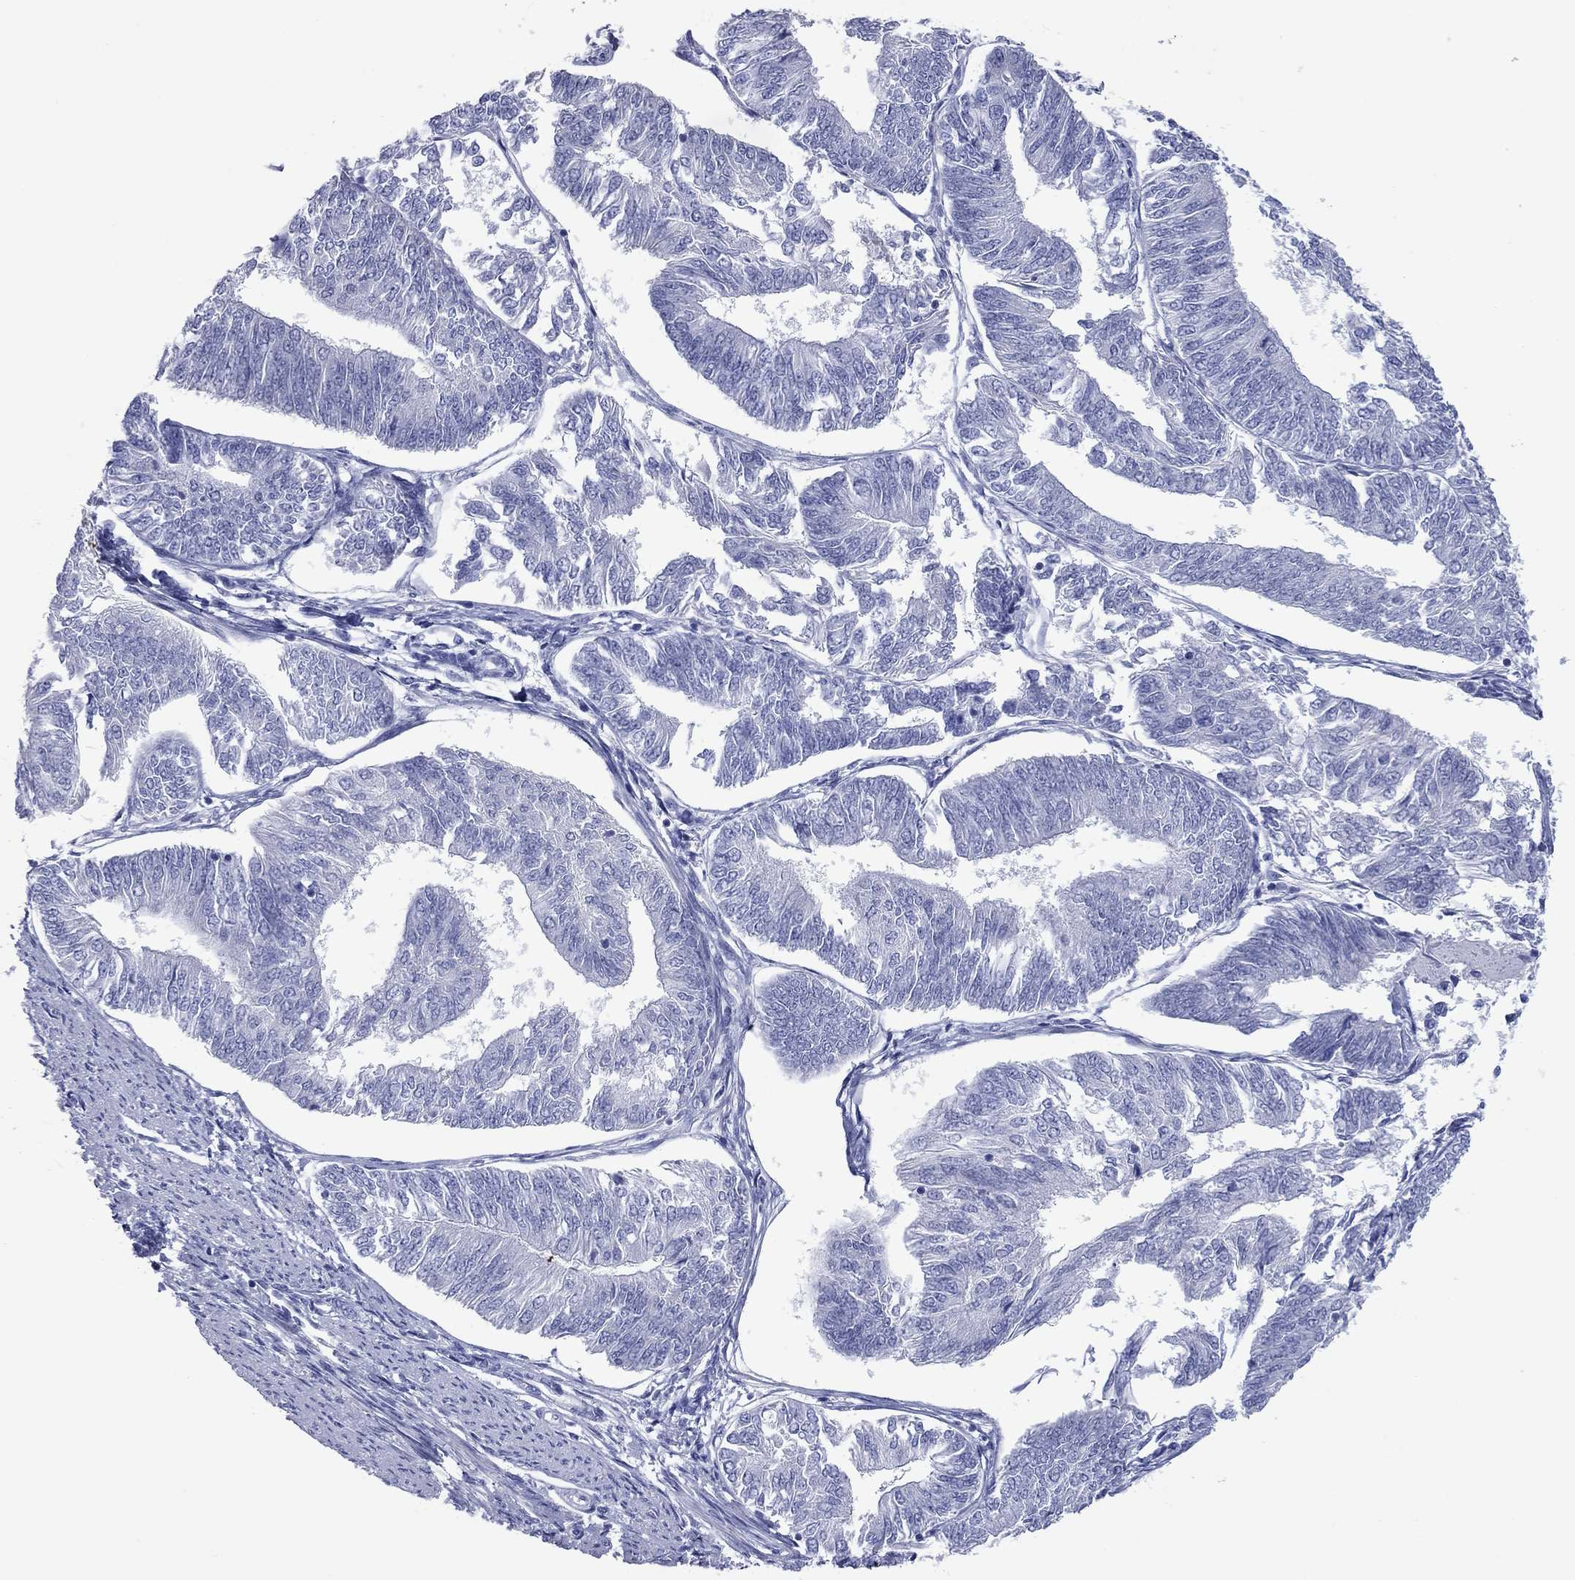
{"staining": {"intensity": "negative", "quantity": "none", "location": "none"}, "tissue": "endometrial cancer", "cell_type": "Tumor cells", "image_type": "cancer", "snomed": [{"axis": "morphology", "description": "Adenocarcinoma, NOS"}, {"axis": "topography", "description": "Endometrium"}], "caption": "An immunohistochemistry micrograph of endometrial cancer is shown. There is no staining in tumor cells of endometrial cancer.", "gene": "VSIG10", "patient": {"sex": "female", "age": 58}}